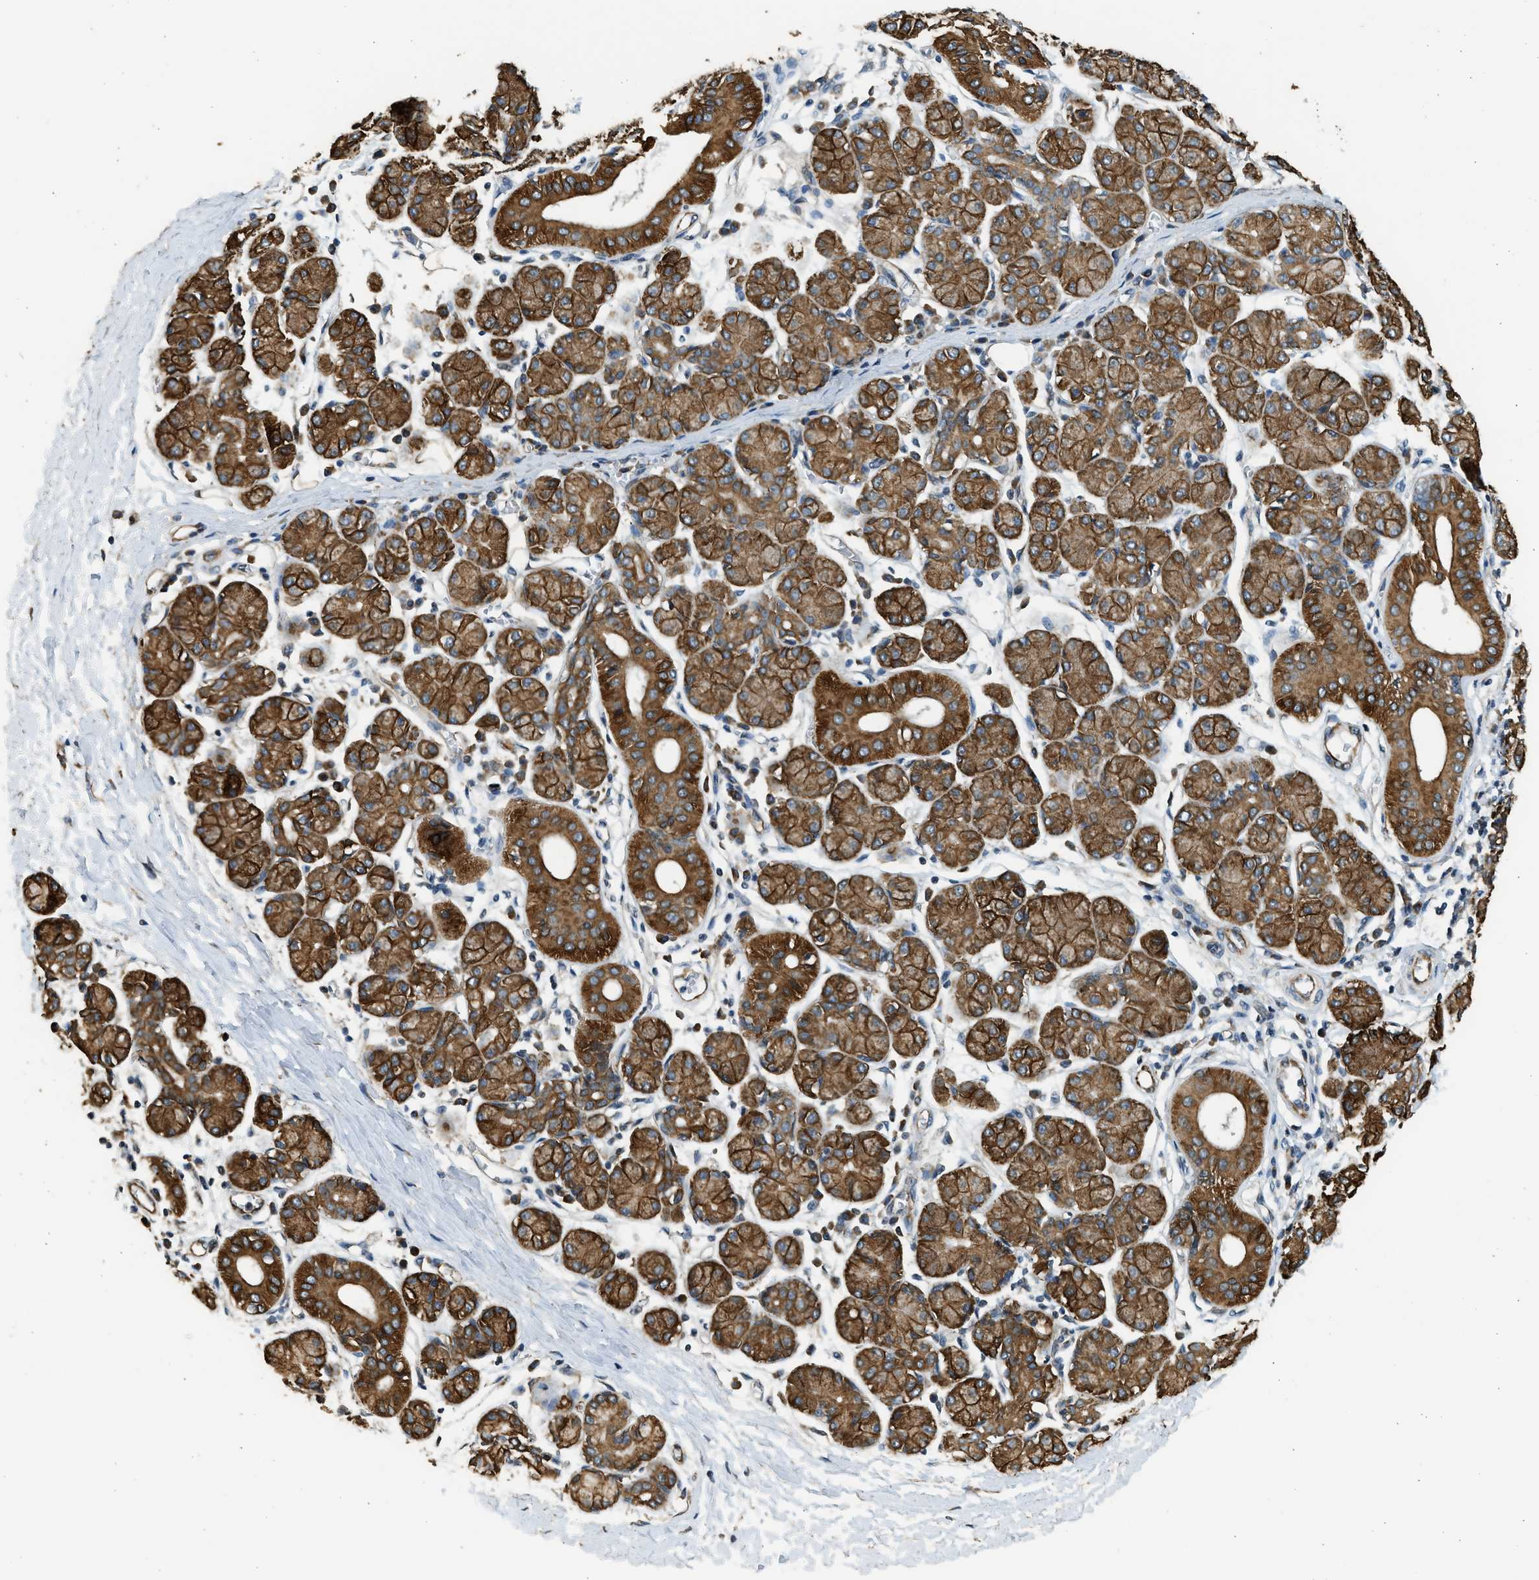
{"staining": {"intensity": "strong", "quantity": ">75%", "location": "cytoplasmic/membranous"}, "tissue": "salivary gland", "cell_type": "Glandular cells", "image_type": "normal", "snomed": [{"axis": "morphology", "description": "Normal tissue, NOS"}, {"axis": "morphology", "description": "Inflammation, NOS"}, {"axis": "topography", "description": "Lymph node"}, {"axis": "topography", "description": "Salivary gland"}], "caption": "The immunohistochemical stain shows strong cytoplasmic/membranous positivity in glandular cells of unremarkable salivary gland.", "gene": "PCLO", "patient": {"sex": "male", "age": 3}}